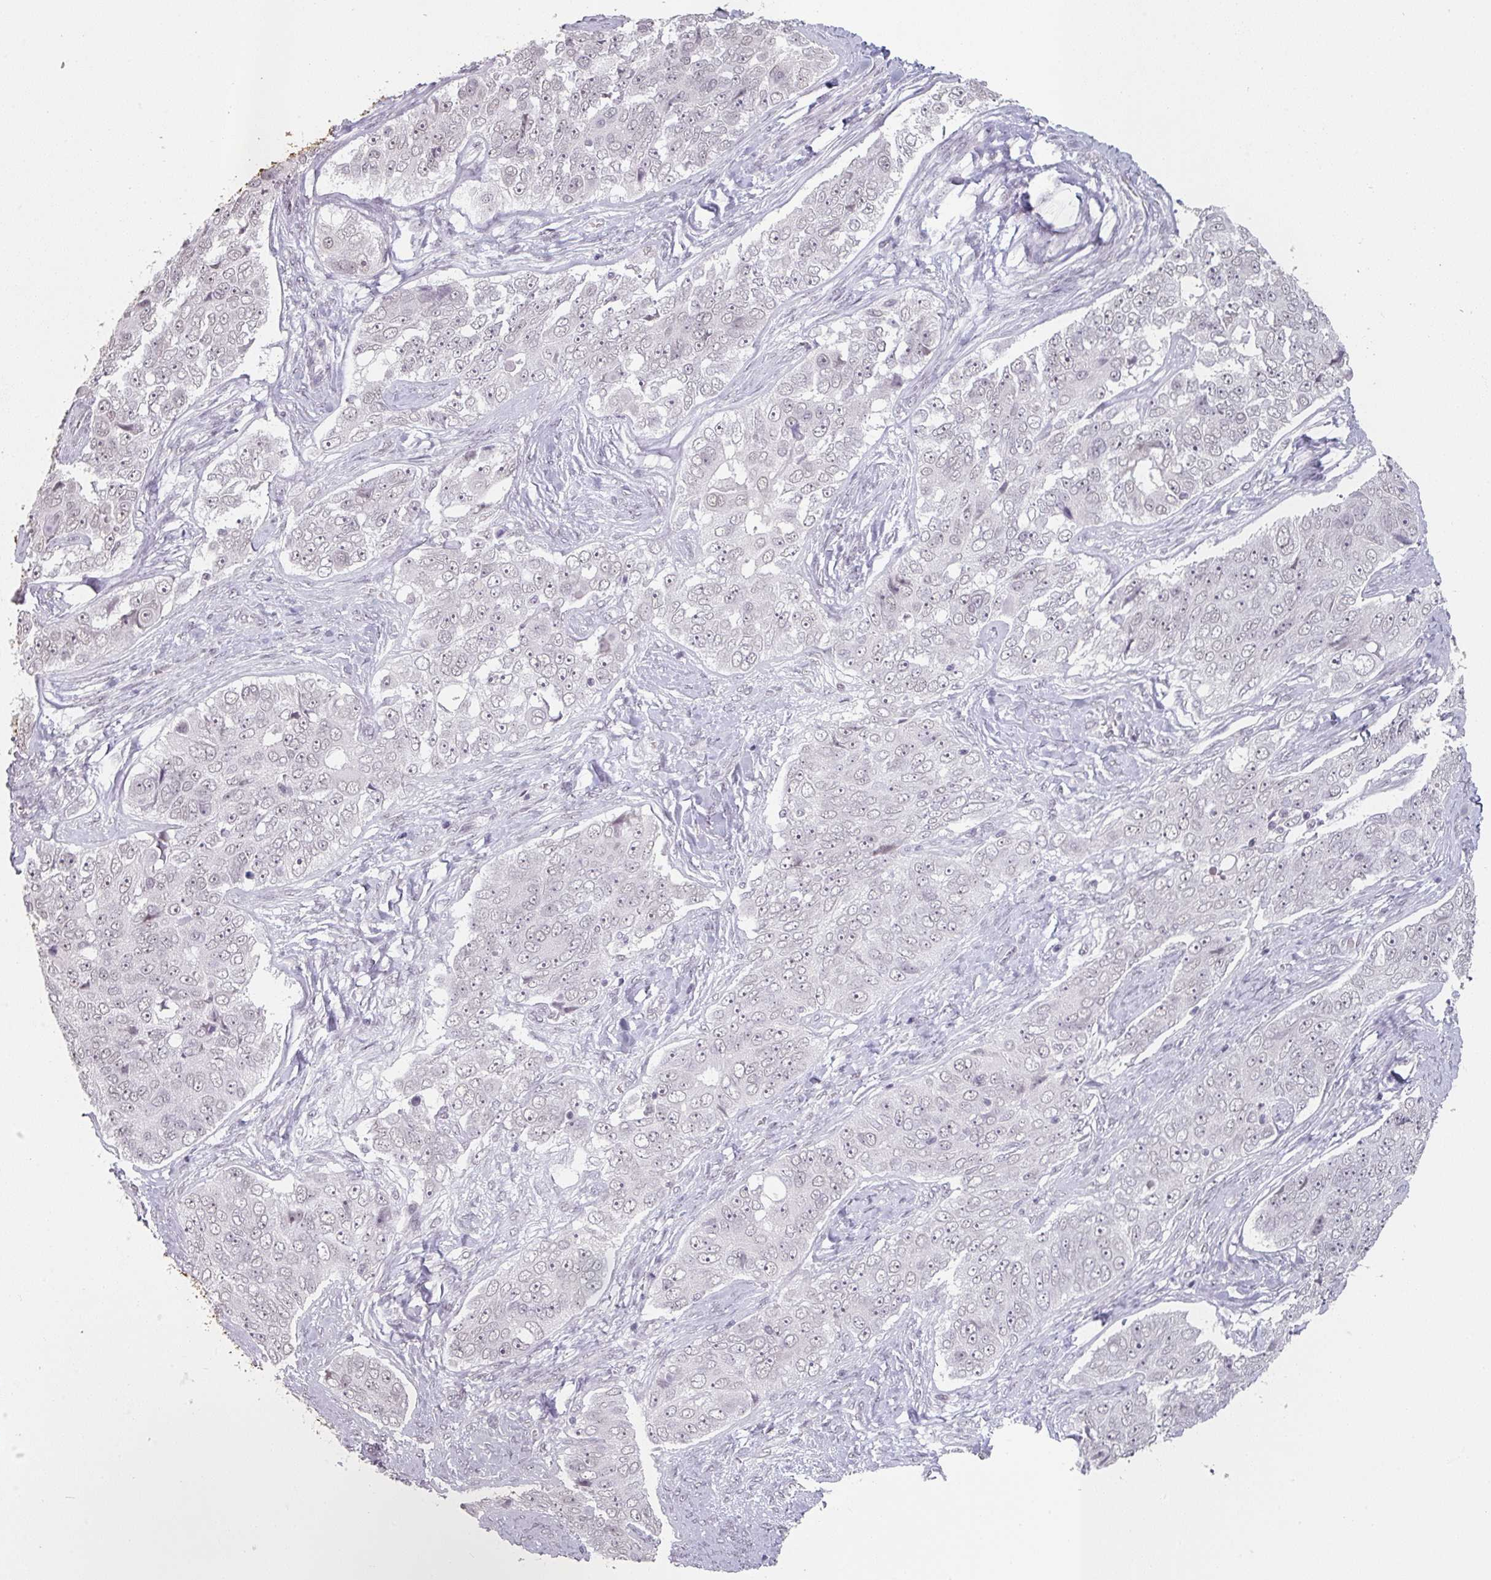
{"staining": {"intensity": "negative", "quantity": "none", "location": "none"}, "tissue": "ovarian cancer", "cell_type": "Tumor cells", "image_type": "cancer", "snomed": [{"axis": "morphology", "description": "Carcinoma, endometroid"}, {"axis": "topography", "description": "Ovary"}], "caption": "Protein analysis of endometroid carcinoma (ovarian) exhibits no significant staining in tumor cells. (Stains: DAB (3,3'-diaminobenzidine) immunohistochemistry (IHC) with hematoxylin counter stain, Microscopy: brightfield microscopy at high magnification).", "gene": "SPRR1A", "patient": {"sex": "female", "age": 51}}